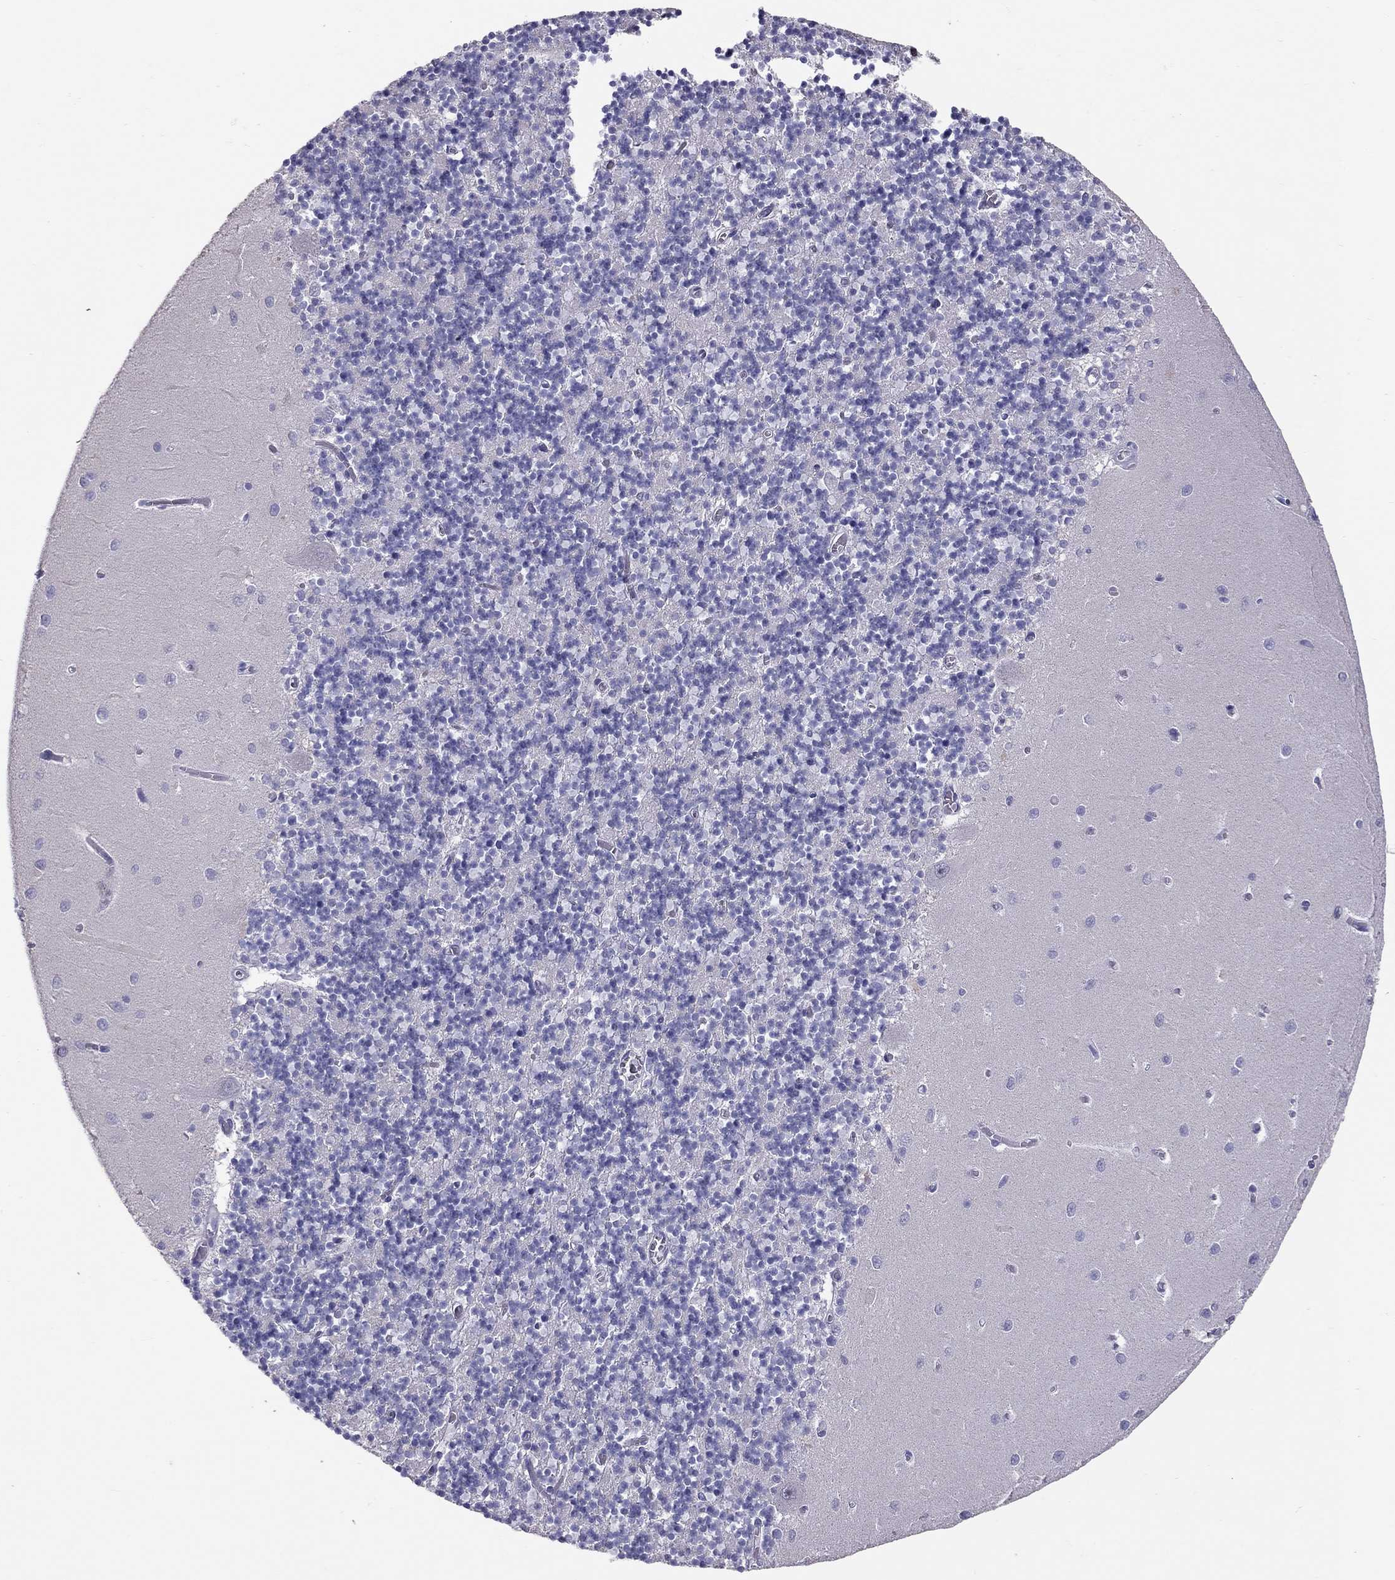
{"staining": {"intensity": "negative", "quantity": "none", "location": "none"}, "tissue": "cerebellum", "cell_type": "Cells in granular layer", "image_type": "normal", "snomed": [{"axis": "morphology", "description": "Normal tissue, NOS"}, {"axis": "topography", "description": "Cerebellum"}], "caption": "Immunohistochemical staining of unremarkable human cerebellum exhibits no significant expression in cells in granular layer. (Stains: DAB IHC with hematoxylin counter stain, Microscopy: brightfield microscopy at high magnification).", "gene": "IL17REL", "patient": {"sex": "female", "age": 64}}